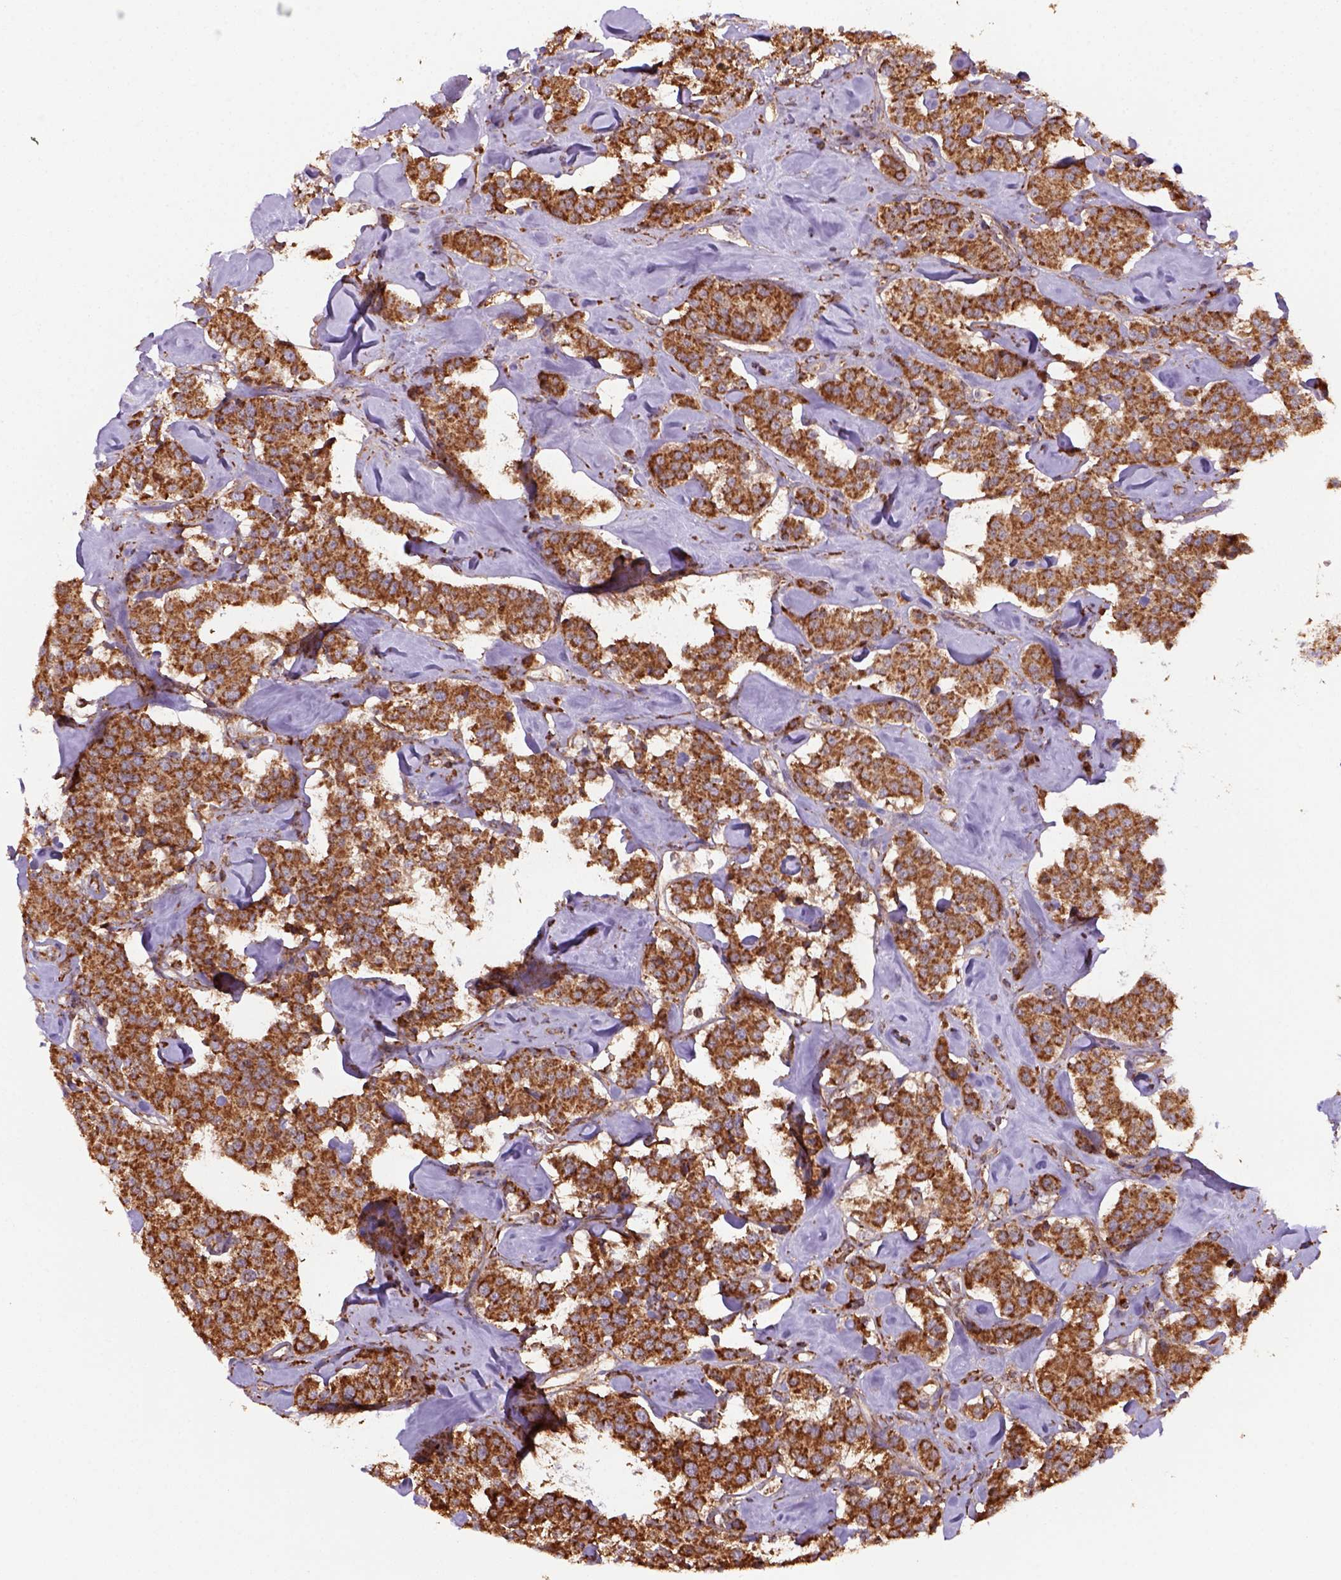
{"staining": {"intensity": "strong", "quantity": ">75%", "location": "cytoplasmic/membranous"}, "tissue": "carcinoid", "cell_type": "Tumor cells", "image_type": "cancer", "snomed": [{"axis": "morphology", "description": "Carcinoid, malignant, NOS"}, {"axis": "topography", "description": "Pancreas"}], "caption": "IHC image of neoplastic tissue: carcinoid stained using immunohistochemistry demonstrates high levels of strong protein expression localized specifically in the cytoplasmic/membranous of tumor cells, appearing as a cytoplasmic/membranous brown color.", "gene": "MAPK8IP3", "patient": {"sex": "male", "age": 41}}